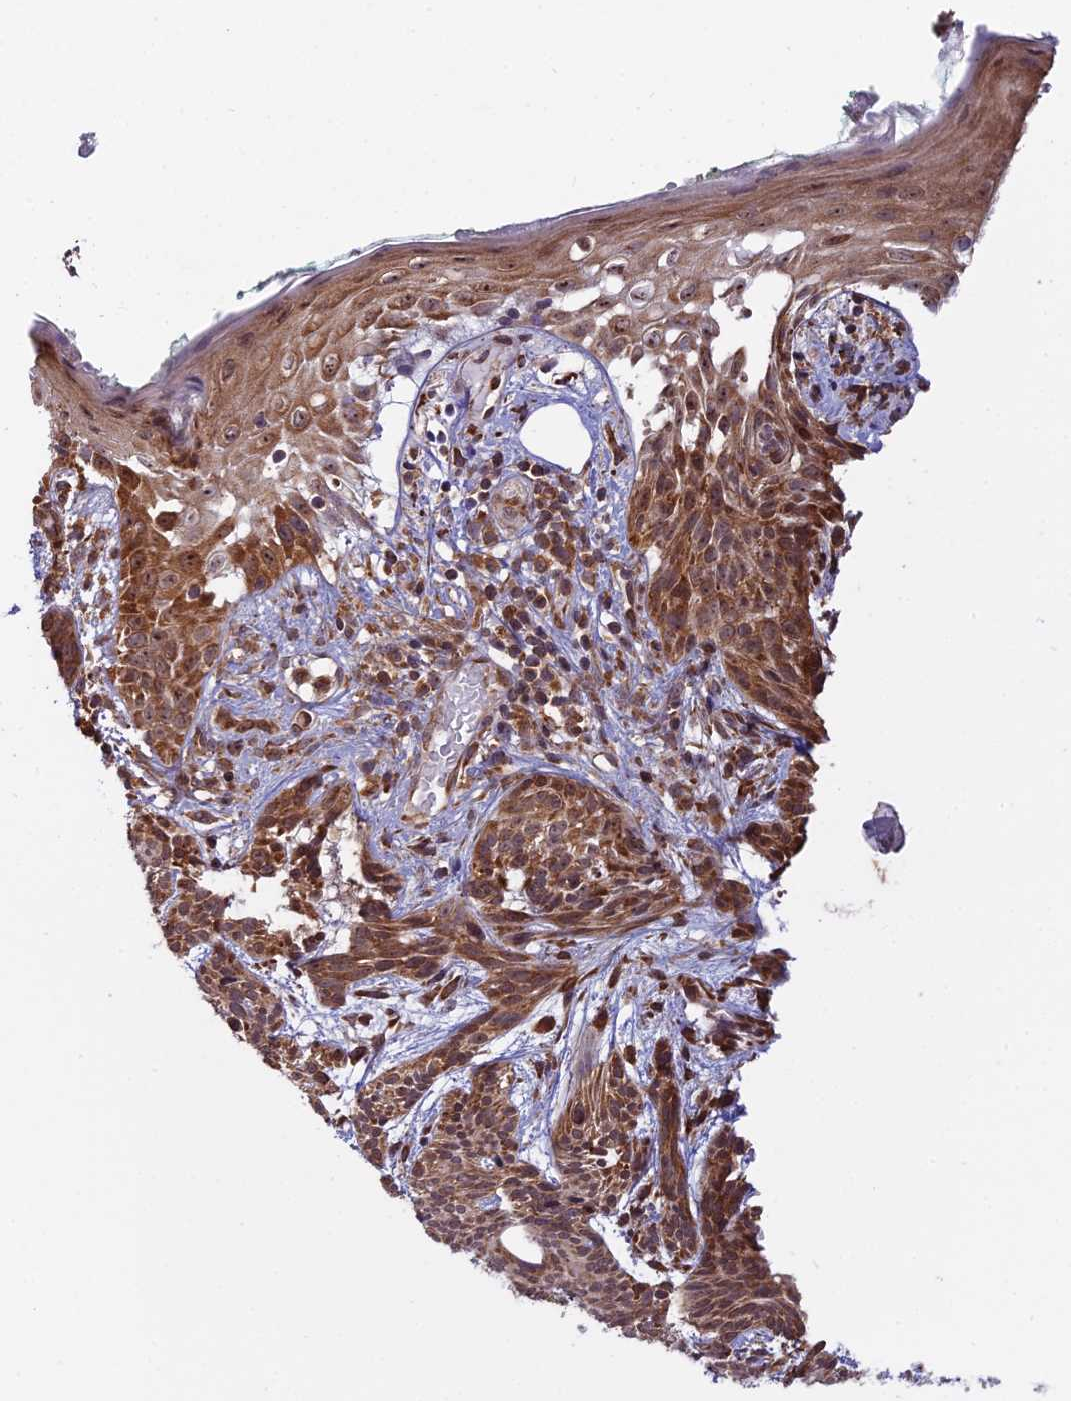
{"staining": {"intensity": "strong", "quantity": ">75%", "location": "cytoplasmic/membranous"}, "tissue": "skin cancer", "cell_type": "Tumor cells", "image_type": "cancer", "snomed": [{"axis": "morphology", "description": "Basal cell carcinoma"}, {"axis": "topography", "description": "Skin"}], "caption": "A brown stain highlights strong cytoplasmic/membranous expression of a protein in skin cancer (basal cell carcinoma) tumor cells.", "gene": "RPL26", "patient": {"sex": "female", "age": 81}}